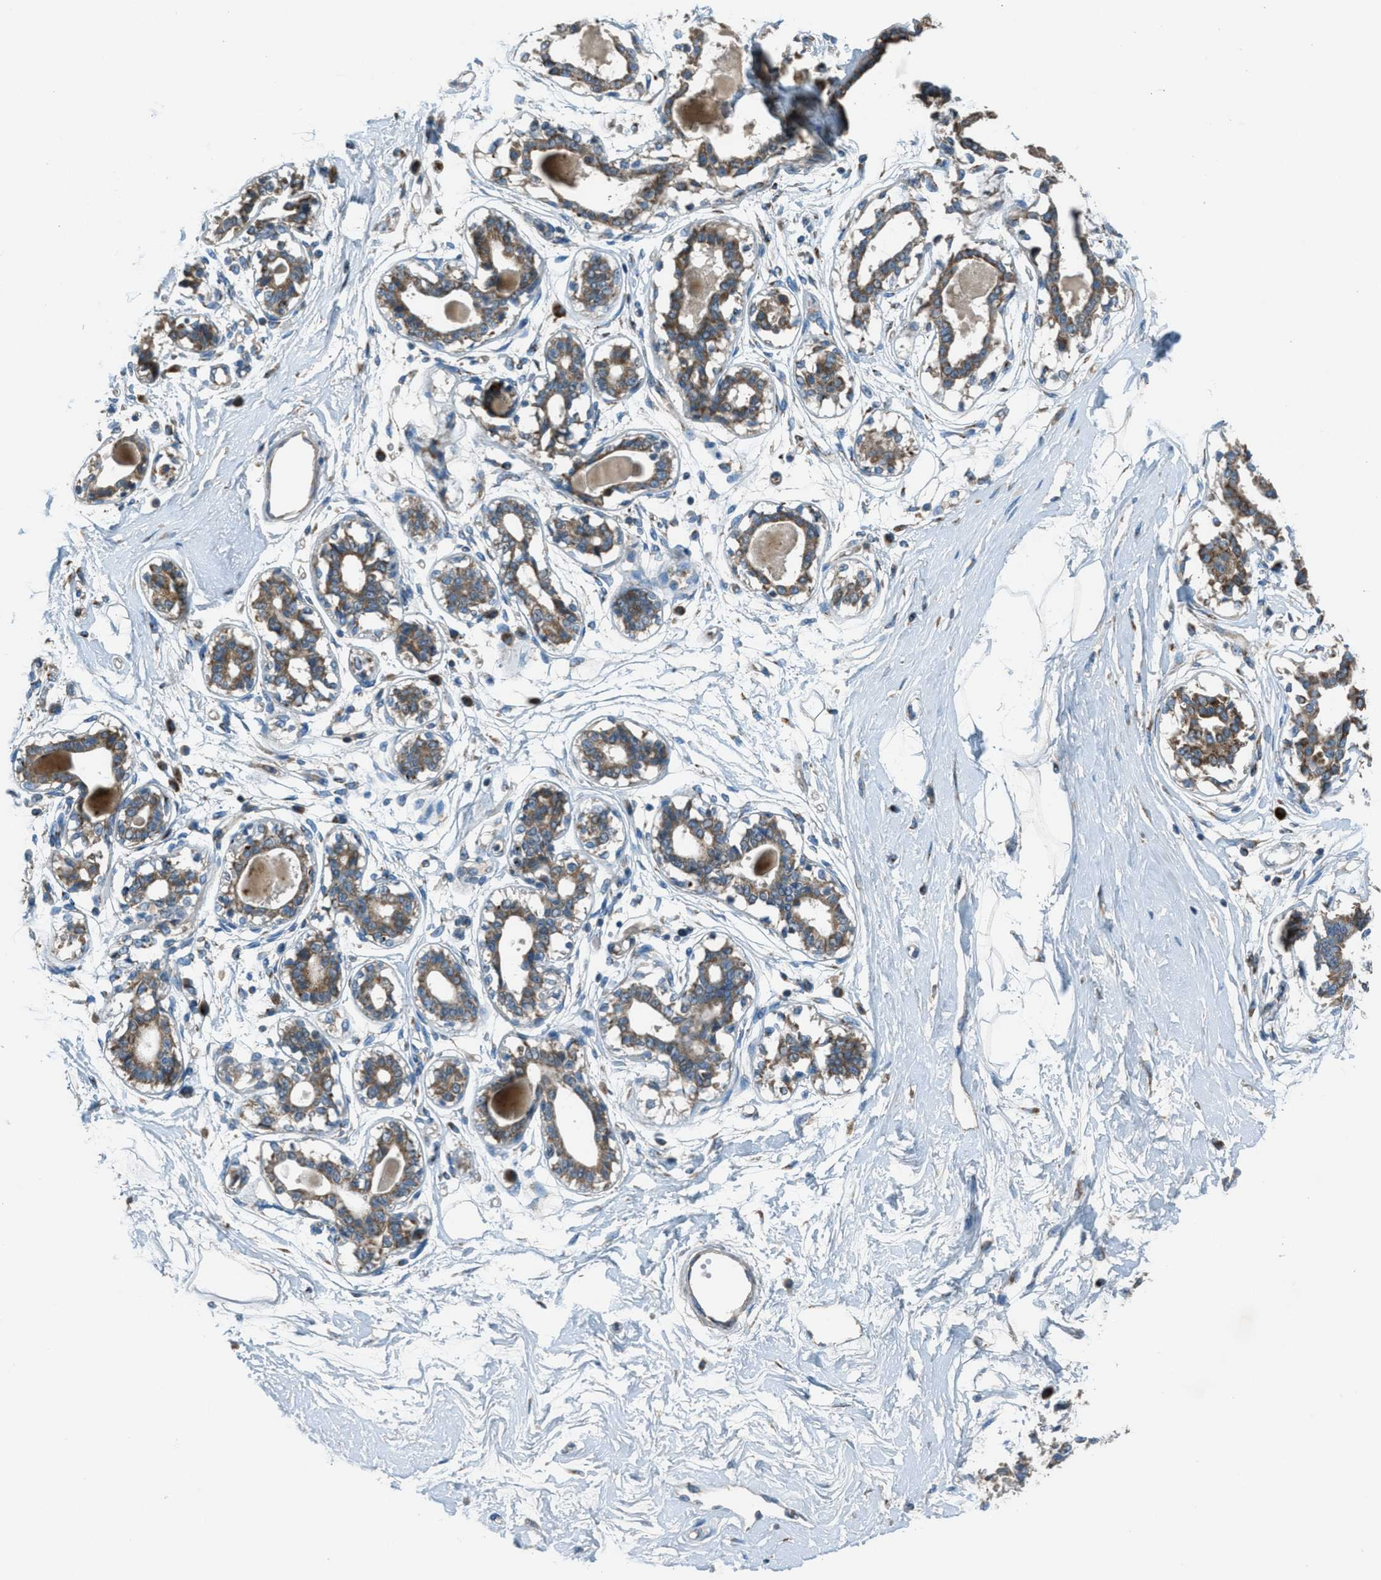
{"staining": {"intensity": "negative", "quantity": "none", "location": "none"}, "tissue": "breast", "cell_type": "Adipocytes", "image_type": "normal", "snomed": [{"axis": "morphology", "description": "Normal tissue, NOS"}, {"axis": "topography", "description": "Breast"}], "caption": "Normal breast was stained to show a protein in brown. There is no significant expression in adipocytes.", "gene": "BCKDK", "patient": {"sex": "female", "age": 45}}